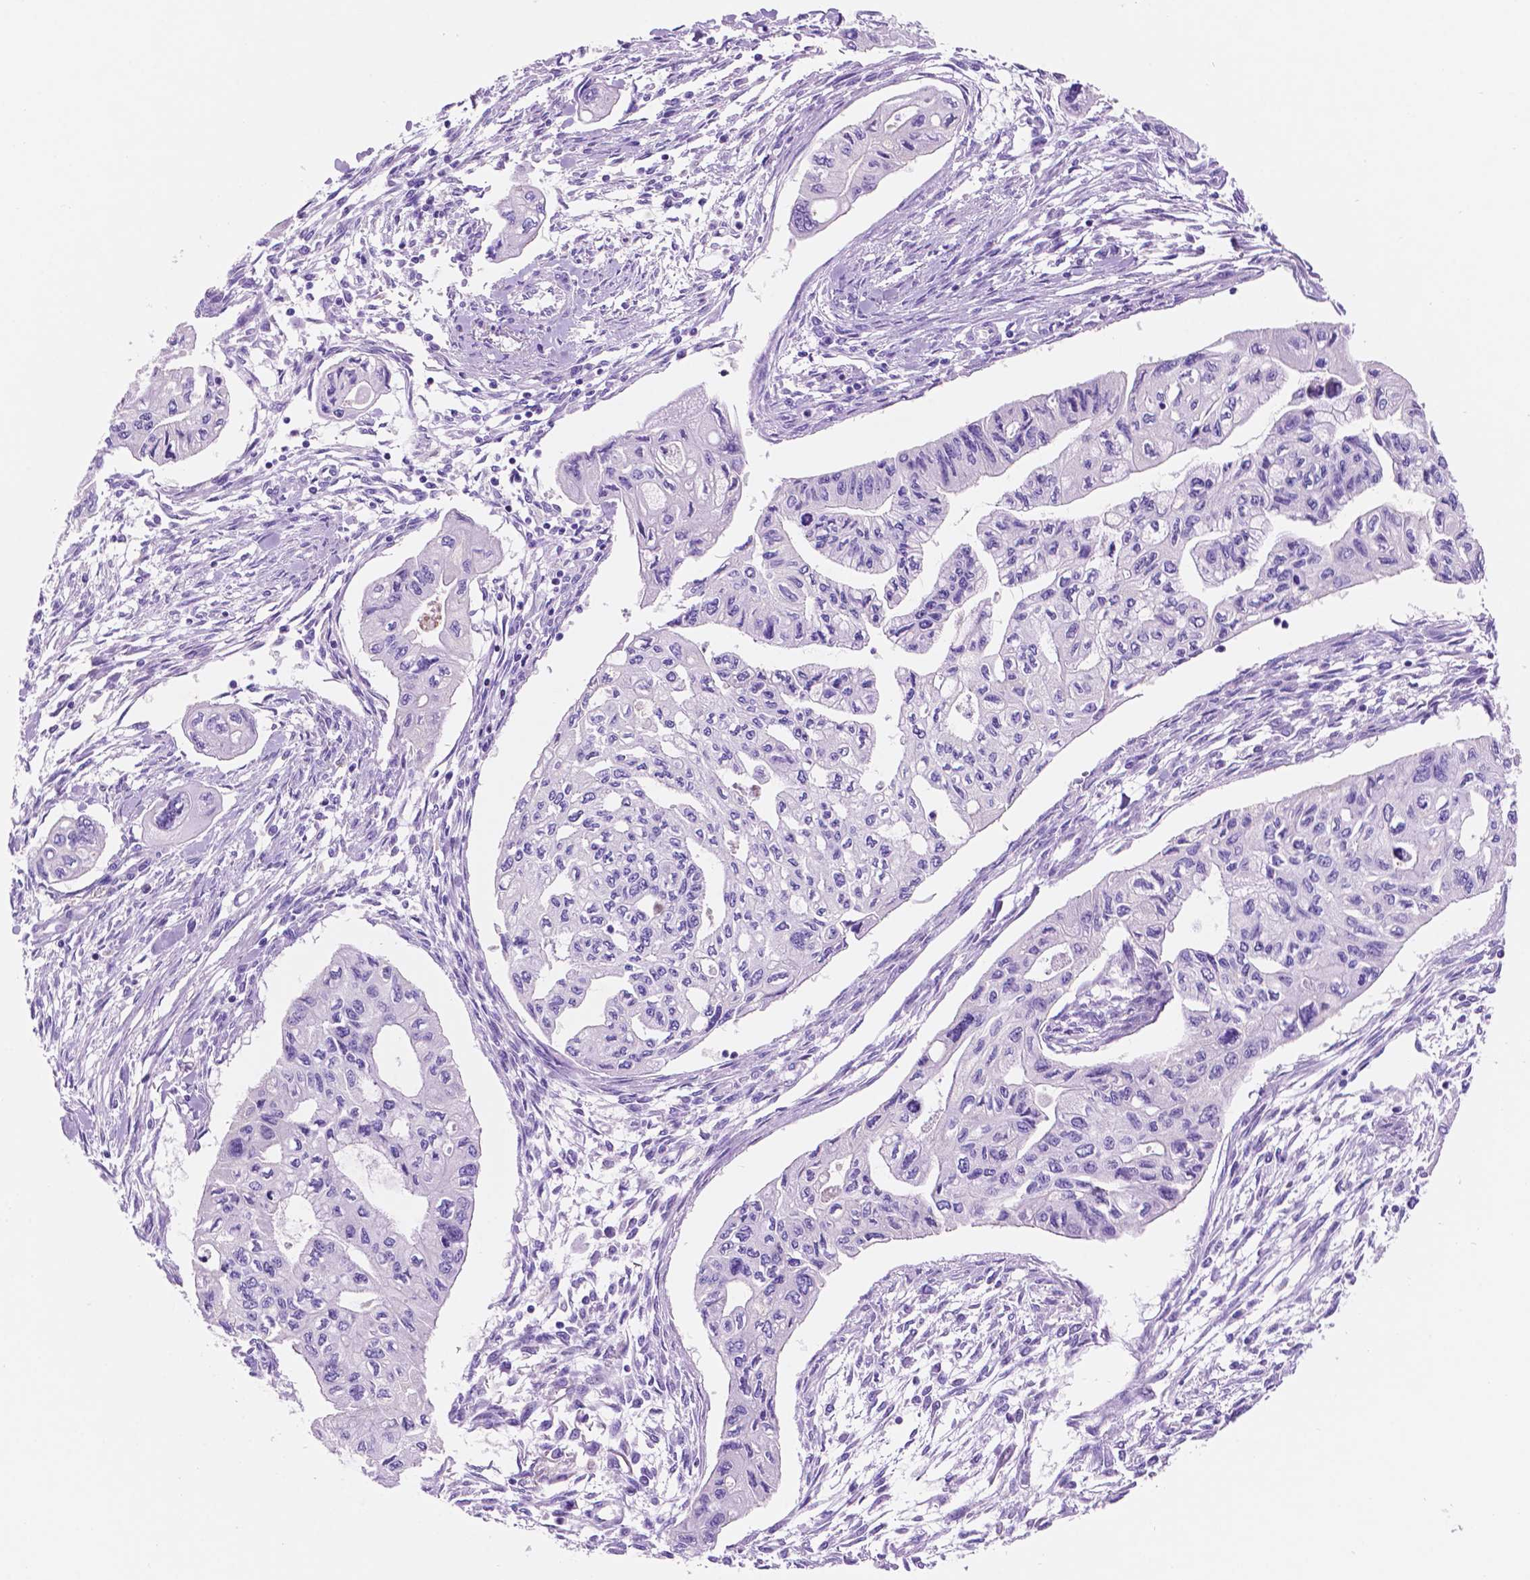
{"staining": {"intensity": "negative", "quantity": "none", "location": "none"}, "tissue": "pancreatic cancer", "cell_type": "Tumor cells", "image_type": "cancer", "snomed": [{"axis": "morphology", "description": "Adenocarcinoma, NOS"}, {"axis": "topography", "description": "Pancreas"}], "caption": "An image of pancreatic cancer (adenocarcinoma) stained for a protein shows no brown staining in tumor cells. (Stains: DAB (3,3'-diaminobenzidine) IHC with hematoxylin counter stain, Microscopy: brightfield microscopy at high magnification).", "gene": "FOXB2", "patient": {"sex": "female", "age": 76}}